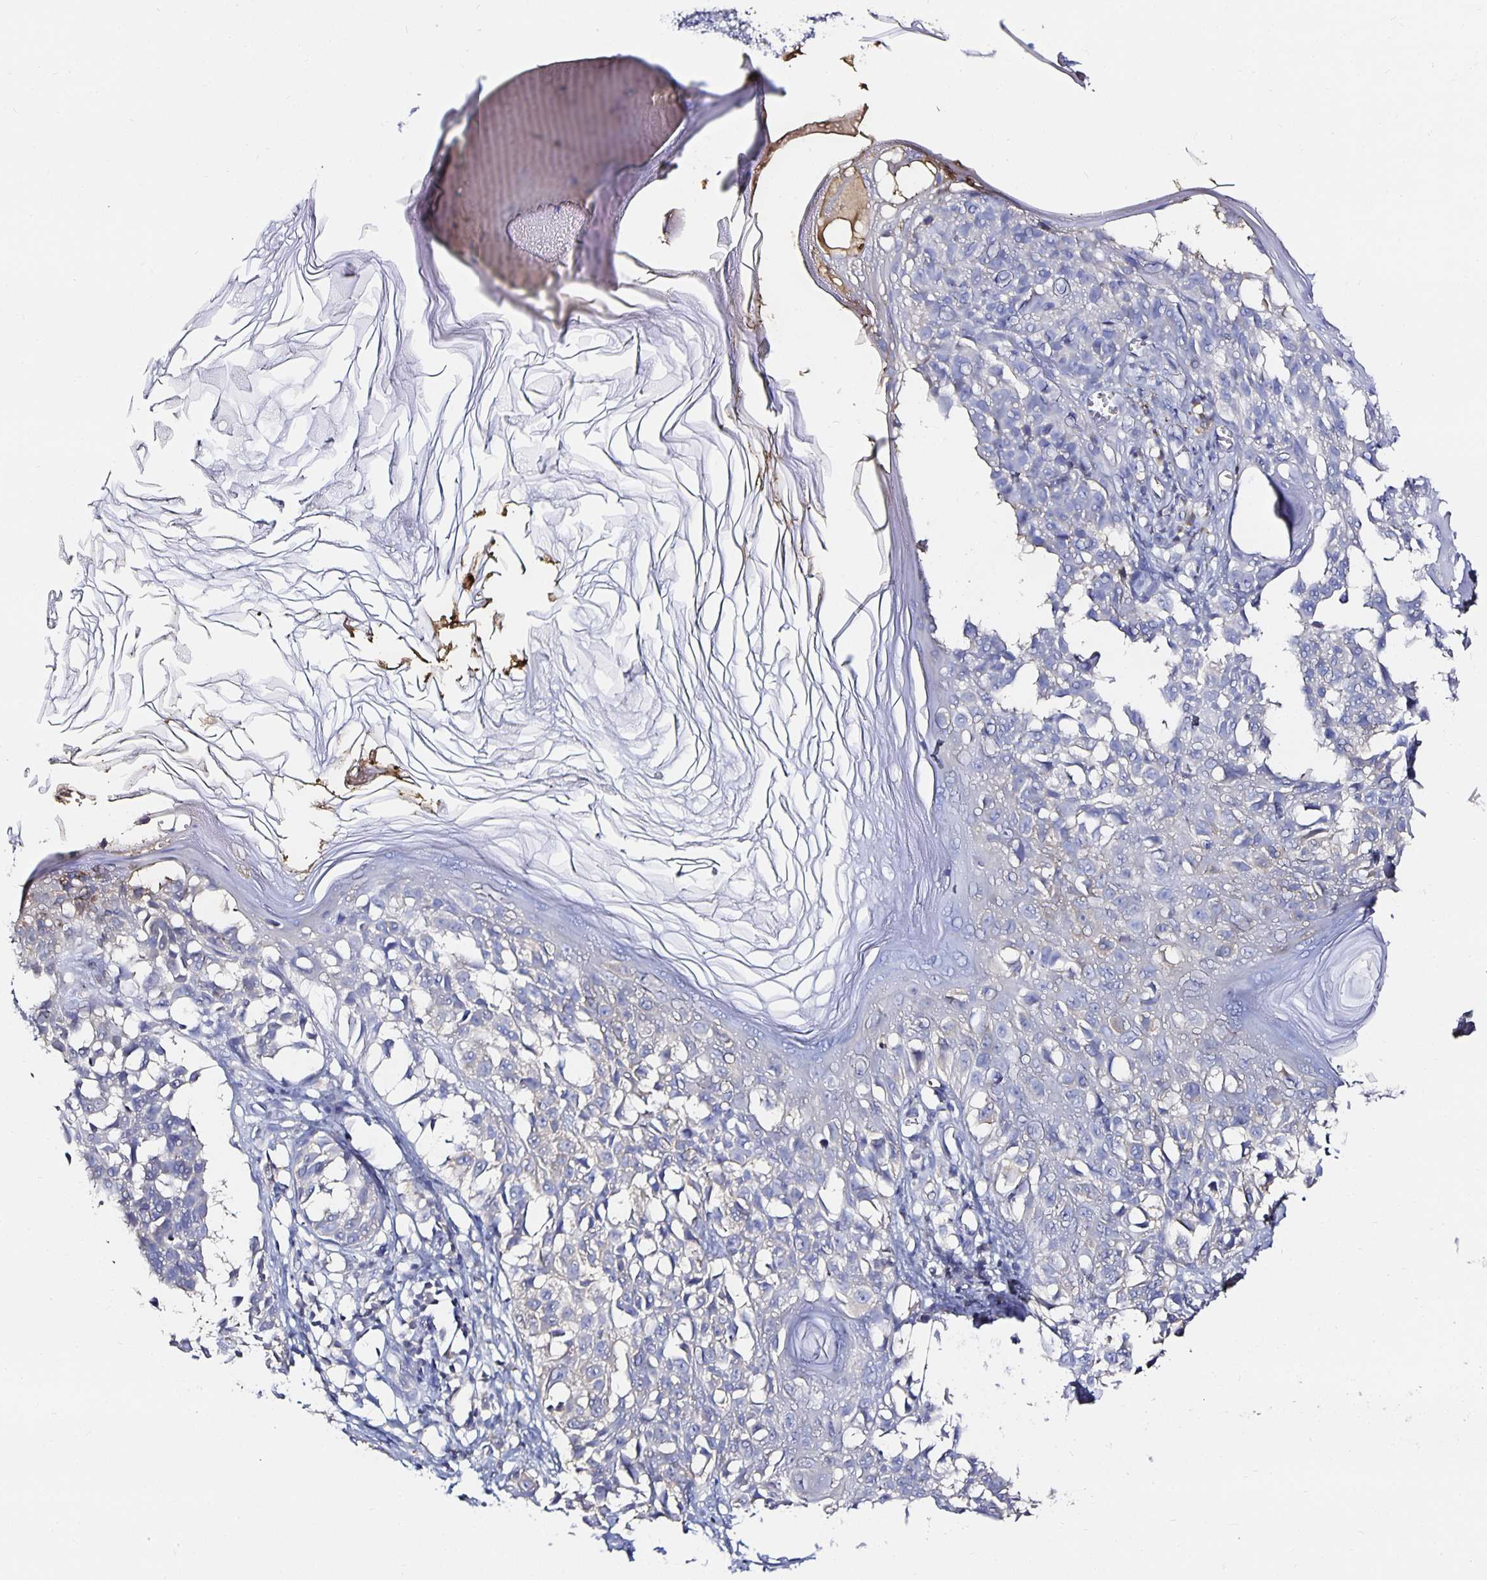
{"staining": {"intensity": "negative", "quantity": "none", "location": "none"}, "tissue": "melanoma", "cell_type": "Tumor cells", "image_type": "cancer", "snomed": [{"axis": "morphology", "description": "Malignant melanoma, NOS"}, {"axis": "topography", "description": "Skin"}], "caption": "Immunohistochemistry (IHC) micrograph of neoplastic tissue: malignant melanoma stained with DAB demonstrates no significant protein expression in tumor cells. (IHC, brightfield microscopy, high magnification).", "gene": "TTR", "patient": {"sex": "male", "age": 73}}